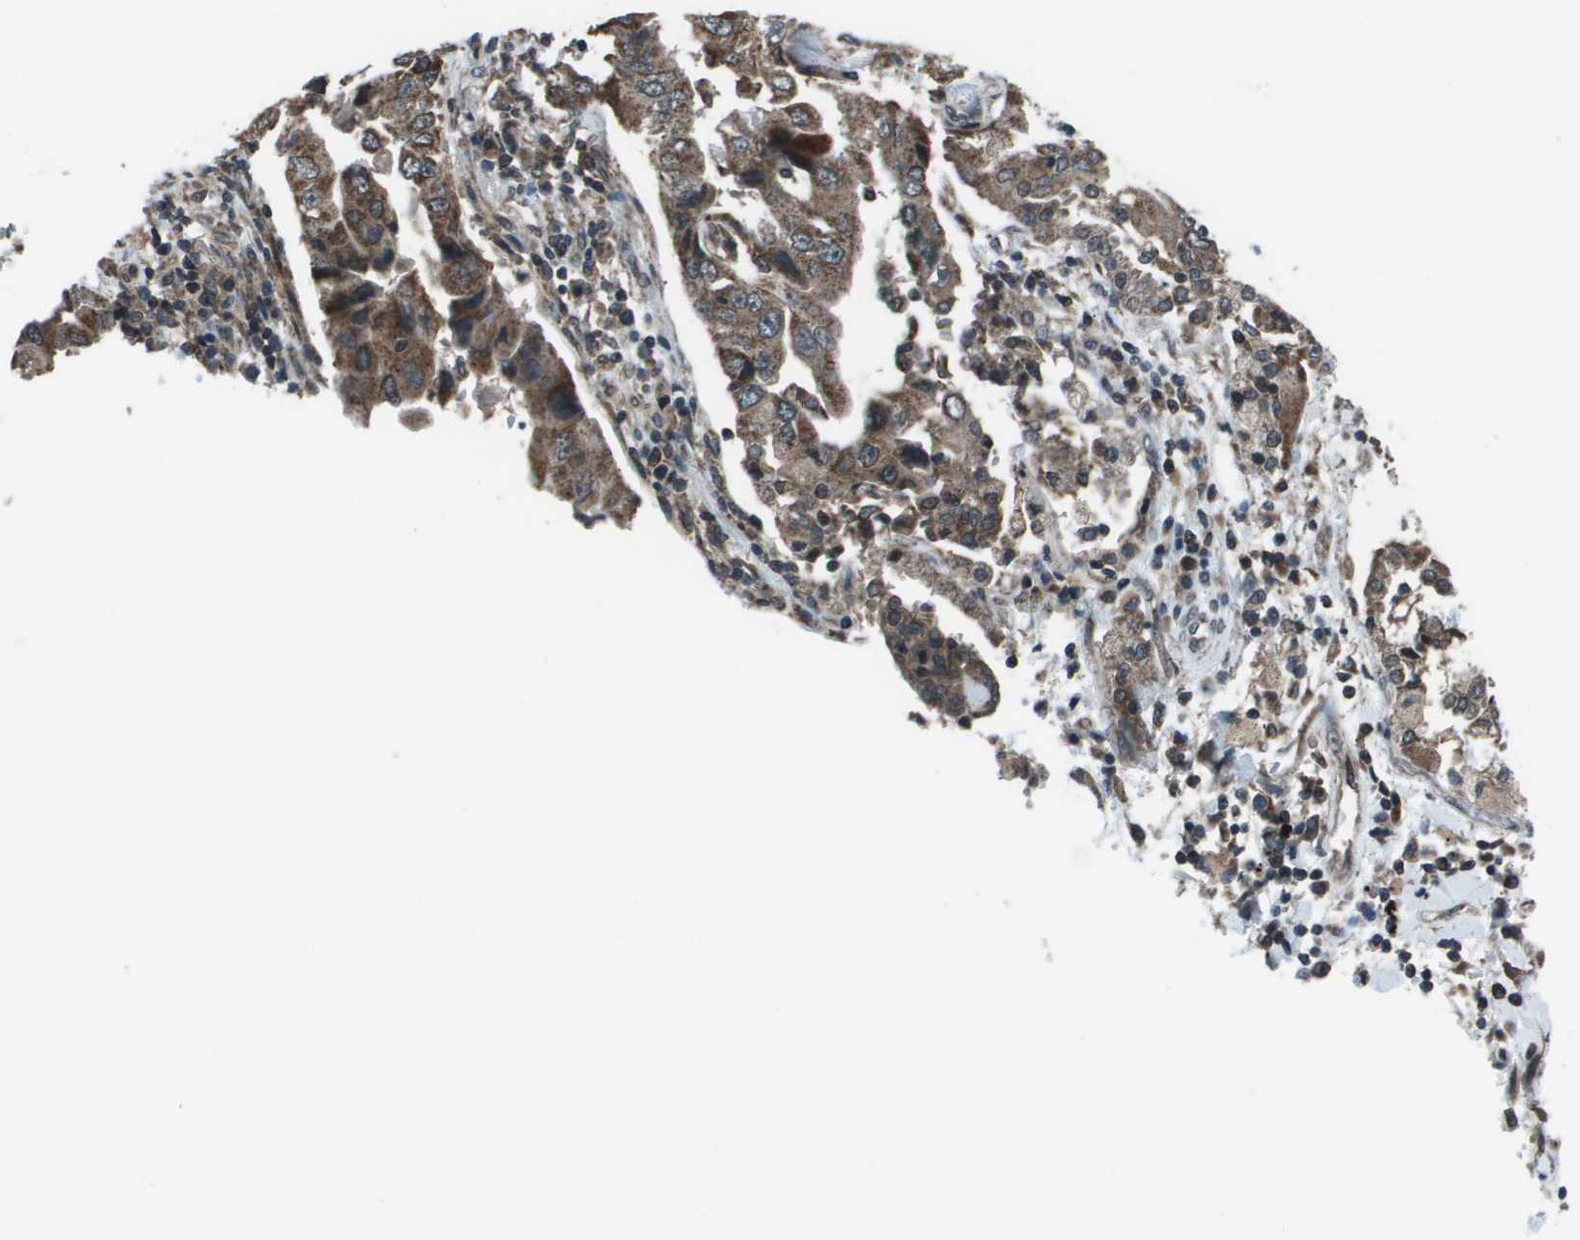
{"staining": {"intensity": "moderate", "quantity": ">75%", "location": "cytoplasmic/membranous"}, "tissue": "lung cancer", "cell_type": "Tumor cells", "image_type": "cancer", "snomed": [{"axis": "morphology", "description": "Adenocarcinoma, NOS"}, {"axis": "topography", "description": "Lung"}], "caption": "Tumor cells exhibit medium levels of moderate cytoplasmic/membranous staining in approximately >75% of cells in human lung adenocarcinoma.", "gene": "PPFIA1", "patient": {"sex": "female", "age": 65}}